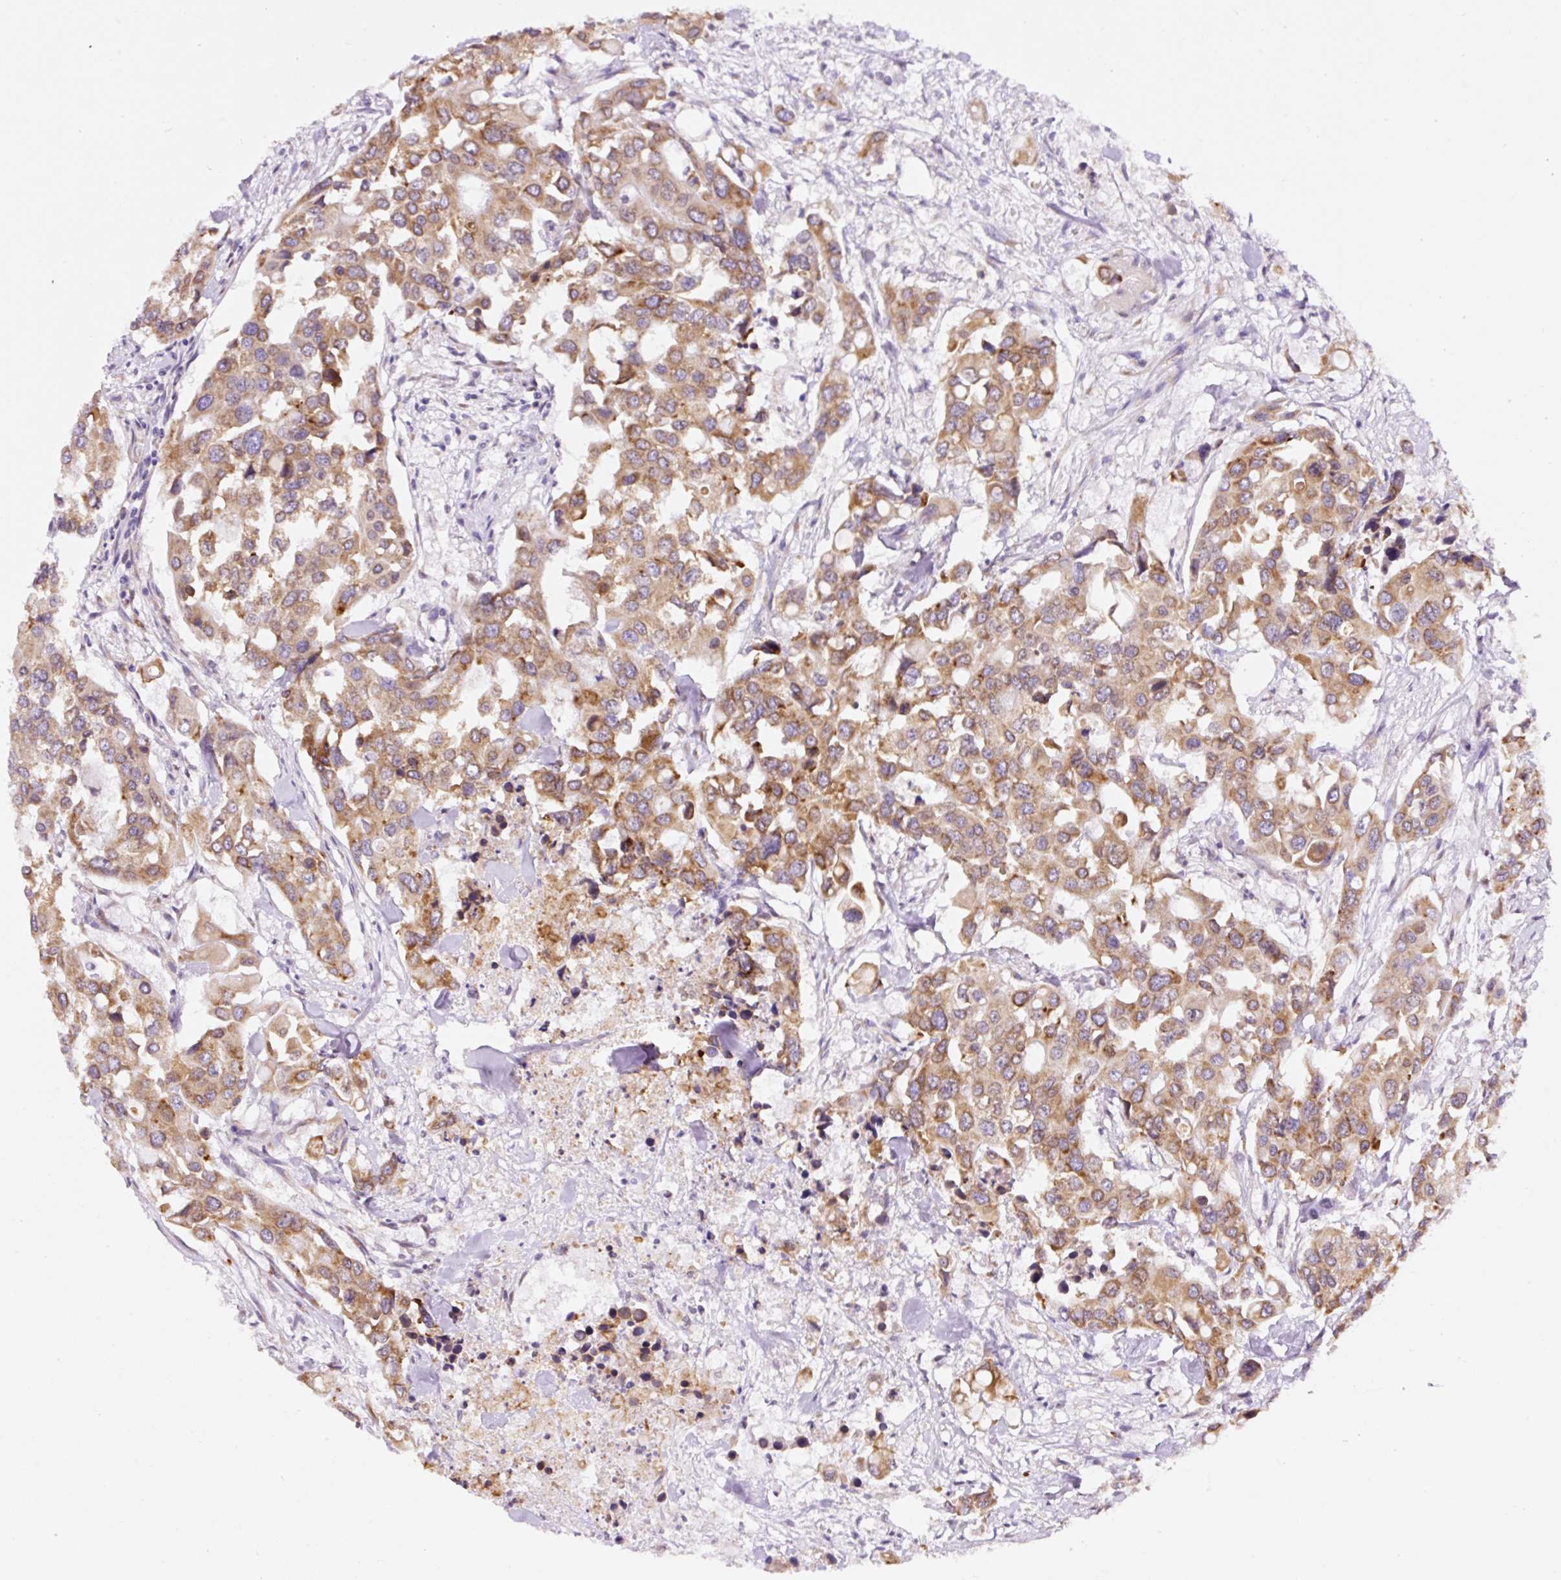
{"staining": {"intensity": "moderate", "quantity": ">75%", "location": "cytoplasmic/membranous"}, "tissue": "colorectal cancer", "cell_type": "Tumor cells", "image_type": "cancer", "snomed": [{"axis": "morphology", "description": "Adenocarcinoma, NOS"}, {"axis": "topography", "description": "Colon"}], "caption": "There is medium levels of moderate cytoplasmic/membranous staining in tumor cells of colorectal adenocarcinoma, as demonstrated by immunohistochemical staining (brown color).", "gene": "DDOST", "patient": {"sex": "male", "age": 77}}